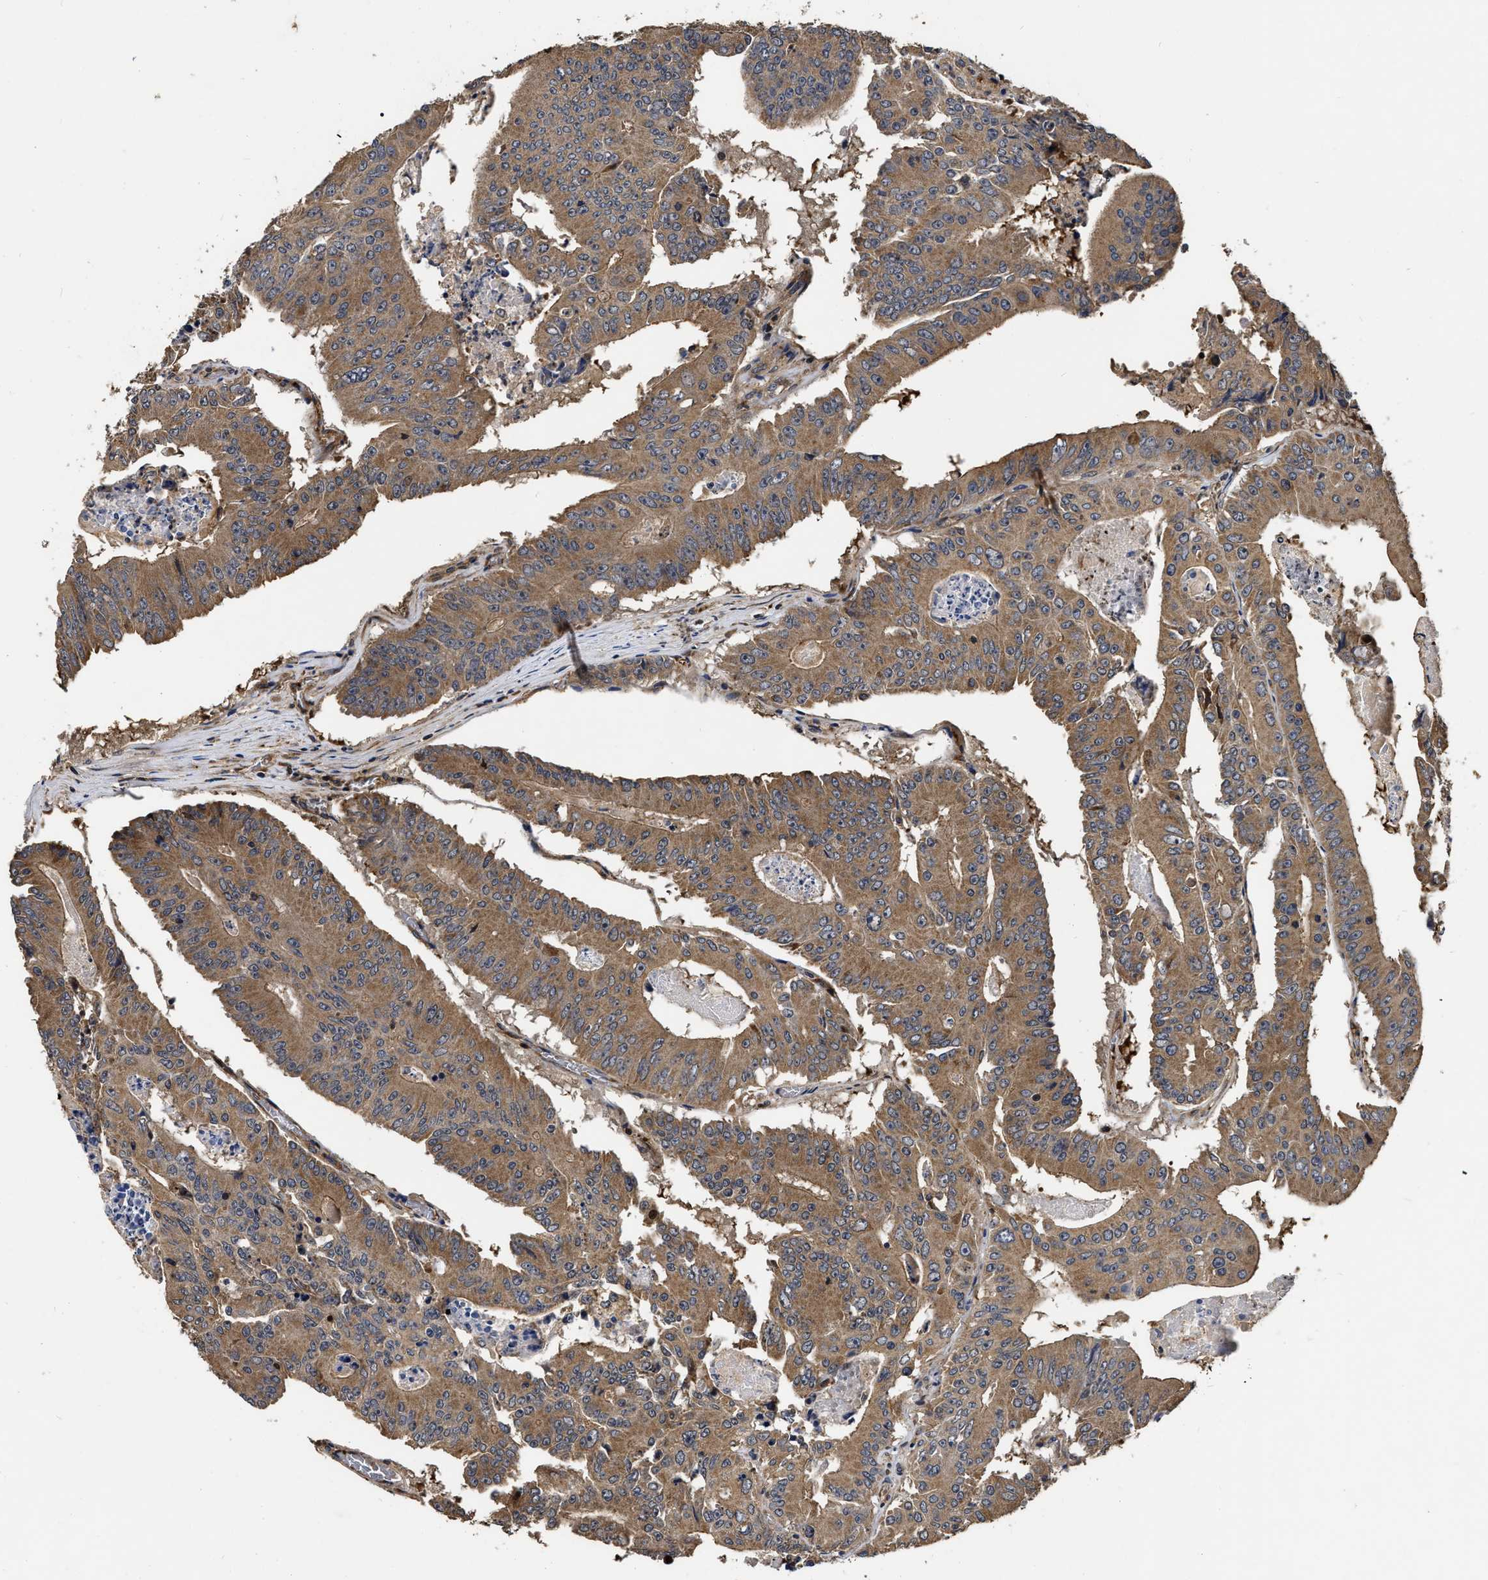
{"staining": {"intensity": "moderate", "quantity": ">75%", "location": "cytoplasmic/membranous"}, "tissue": "colorectal cancer", "cell_type": "Tumor cells", "image_type": "cancer", "snomed": [{"axis": "morphology", "description": "Adenocarcinoma, NOS"}, {"axis": "topography", "description": "Colon"}], "caption": "A high-resolution photomicrograph shows IHC staining of colorectal adenocarcinoma, which exhibits moderate cytoplasmic/membranous expression in about >75% of tumor cells.", "gene": "ABCG8", "patient": {"sex": "male", "age": 87}}